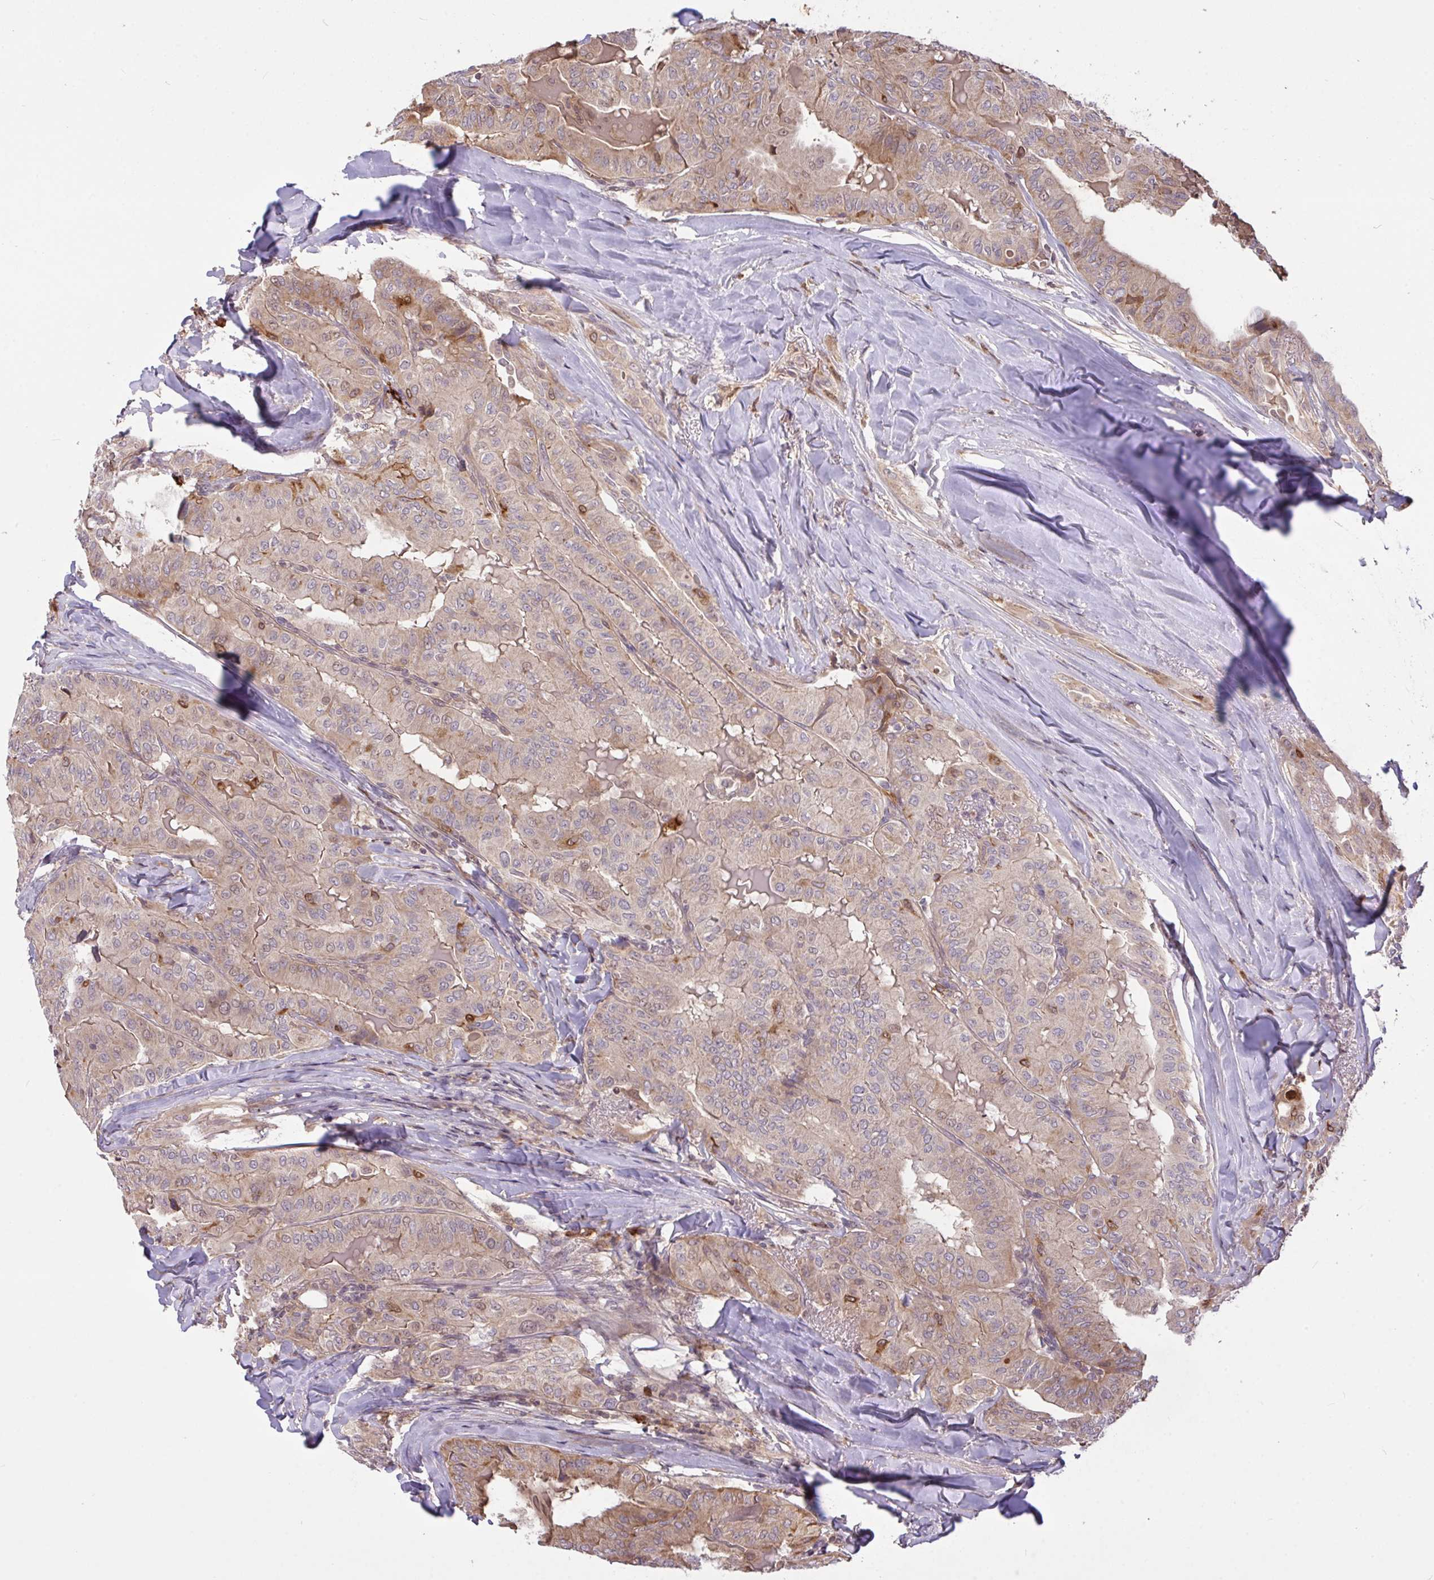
{"staining": {"intensity": "weak", "quantity": "<25%", "location": "cytoplasmic/membranous"}, "tissue": "thyroid cancer", "cell_type": "Tumor cells", "image_type": "cancer", "snomed": [{"axis": "morphology", "description": "Papillary adenocarcinoma, NOS"}, {"axis": "topography", "description": "Thyroid gland"}], "caption": "An immunohistochemistry (IHC) micrograph of thyroid papillary adenocarcinoma is shown. There is no staining in tumor cells of thyroid papillary adenocarcinoma. The staining was performed using DAB to visualize the protein expression in brown, while the nuclei were stained in blue with hematoxylin (Magnification: 20x).", "gene": "FCER1A", "patient": {"sex": "female", "age": 68}}